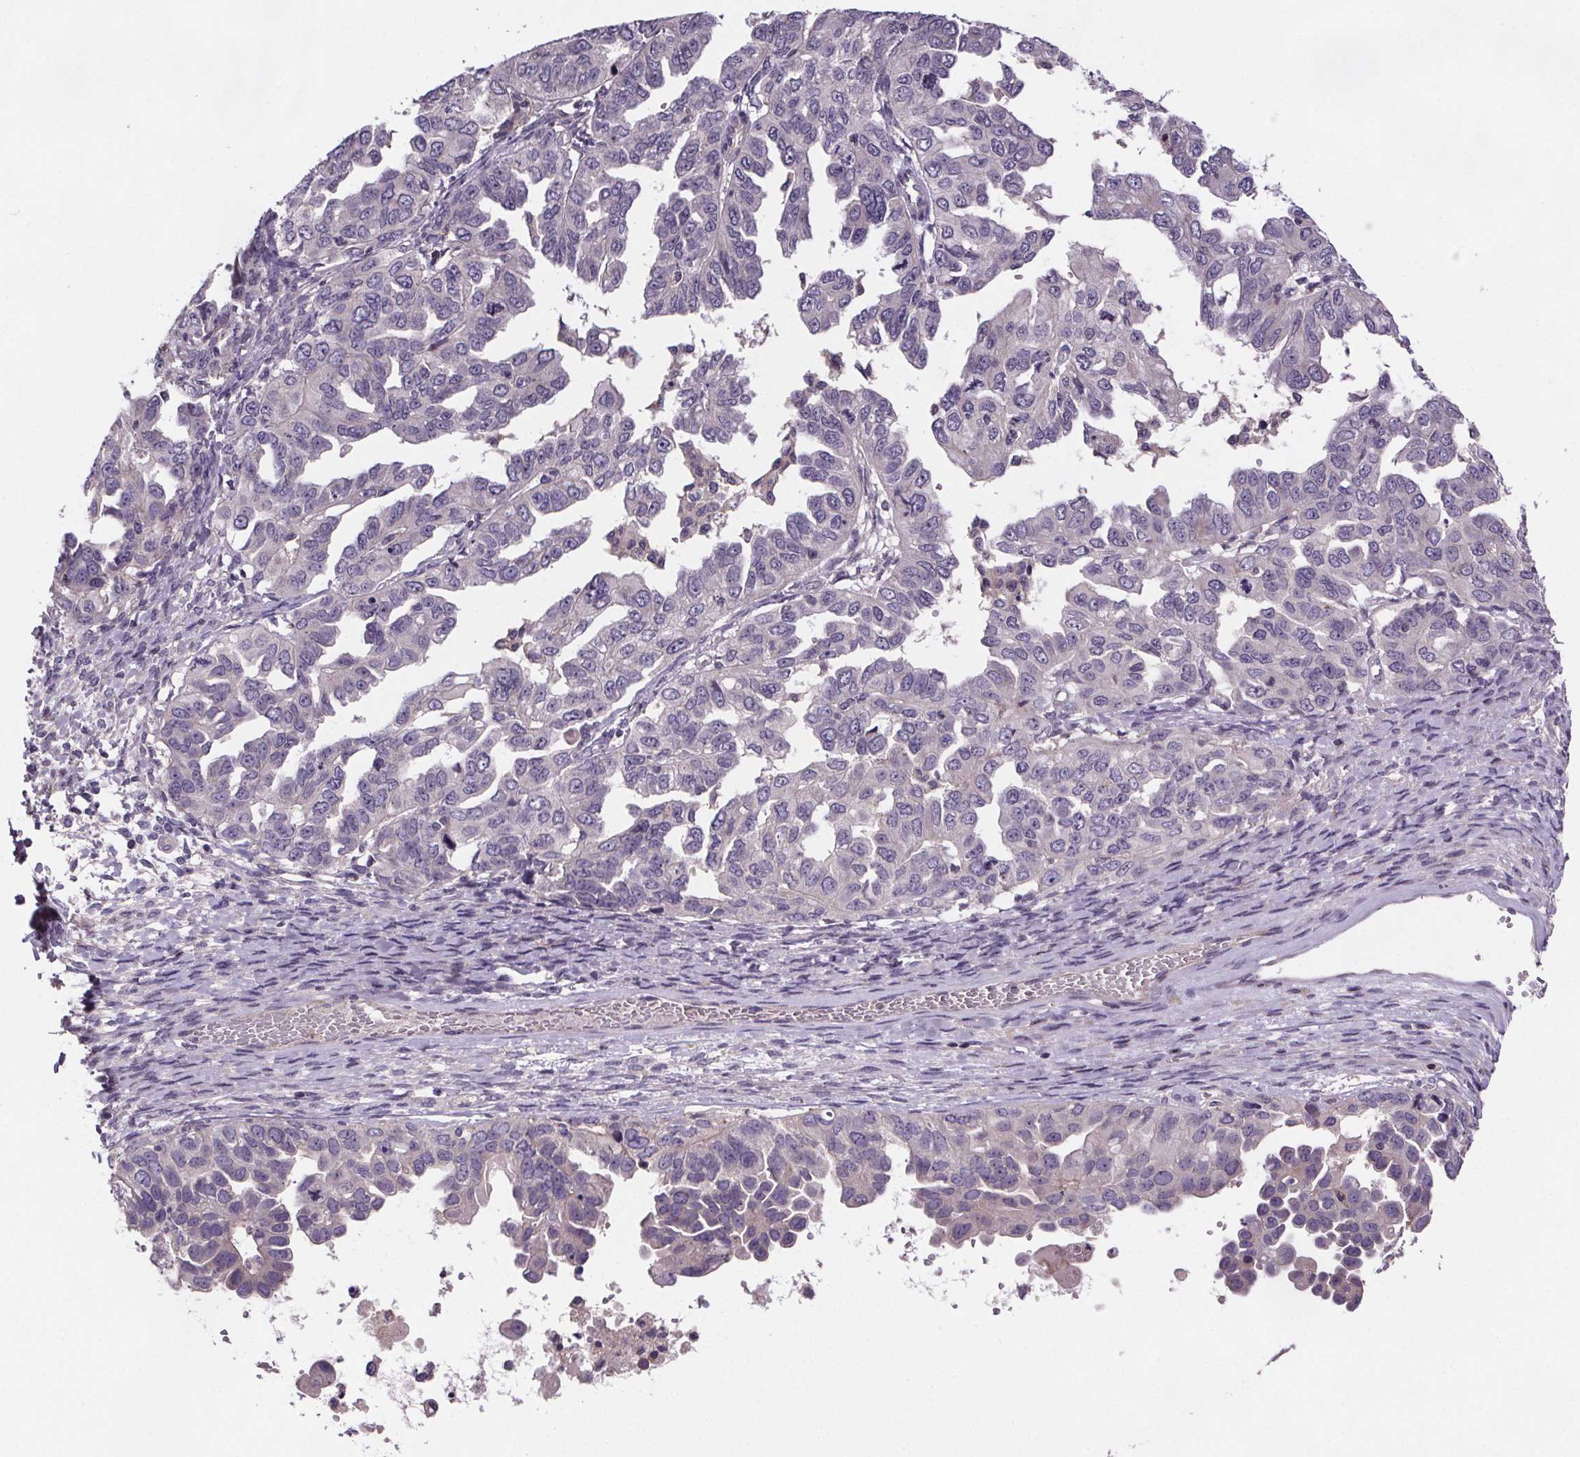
{"staining": {"intensity": "negative", "quantity": "none", "location": "none"}, "tissue": "ovarian cancer", "cell_type": "Tumor cells", "image_type": "cancer", "snomed": [{"axis": "morphology", "description": "Cystadenocarcinoma, serous, NOS"}, {"axis": "topography", "description": "Ovary"}], "caption": "The IHC image has no significant expression in tumor cells of ovarian cancer tissue. The staining is performed using DAB brown chromogen with nuclei counter-stained in using hematoxylin.", "gene": "CLN3", "patient": {"sex": "female", "age": 64}}